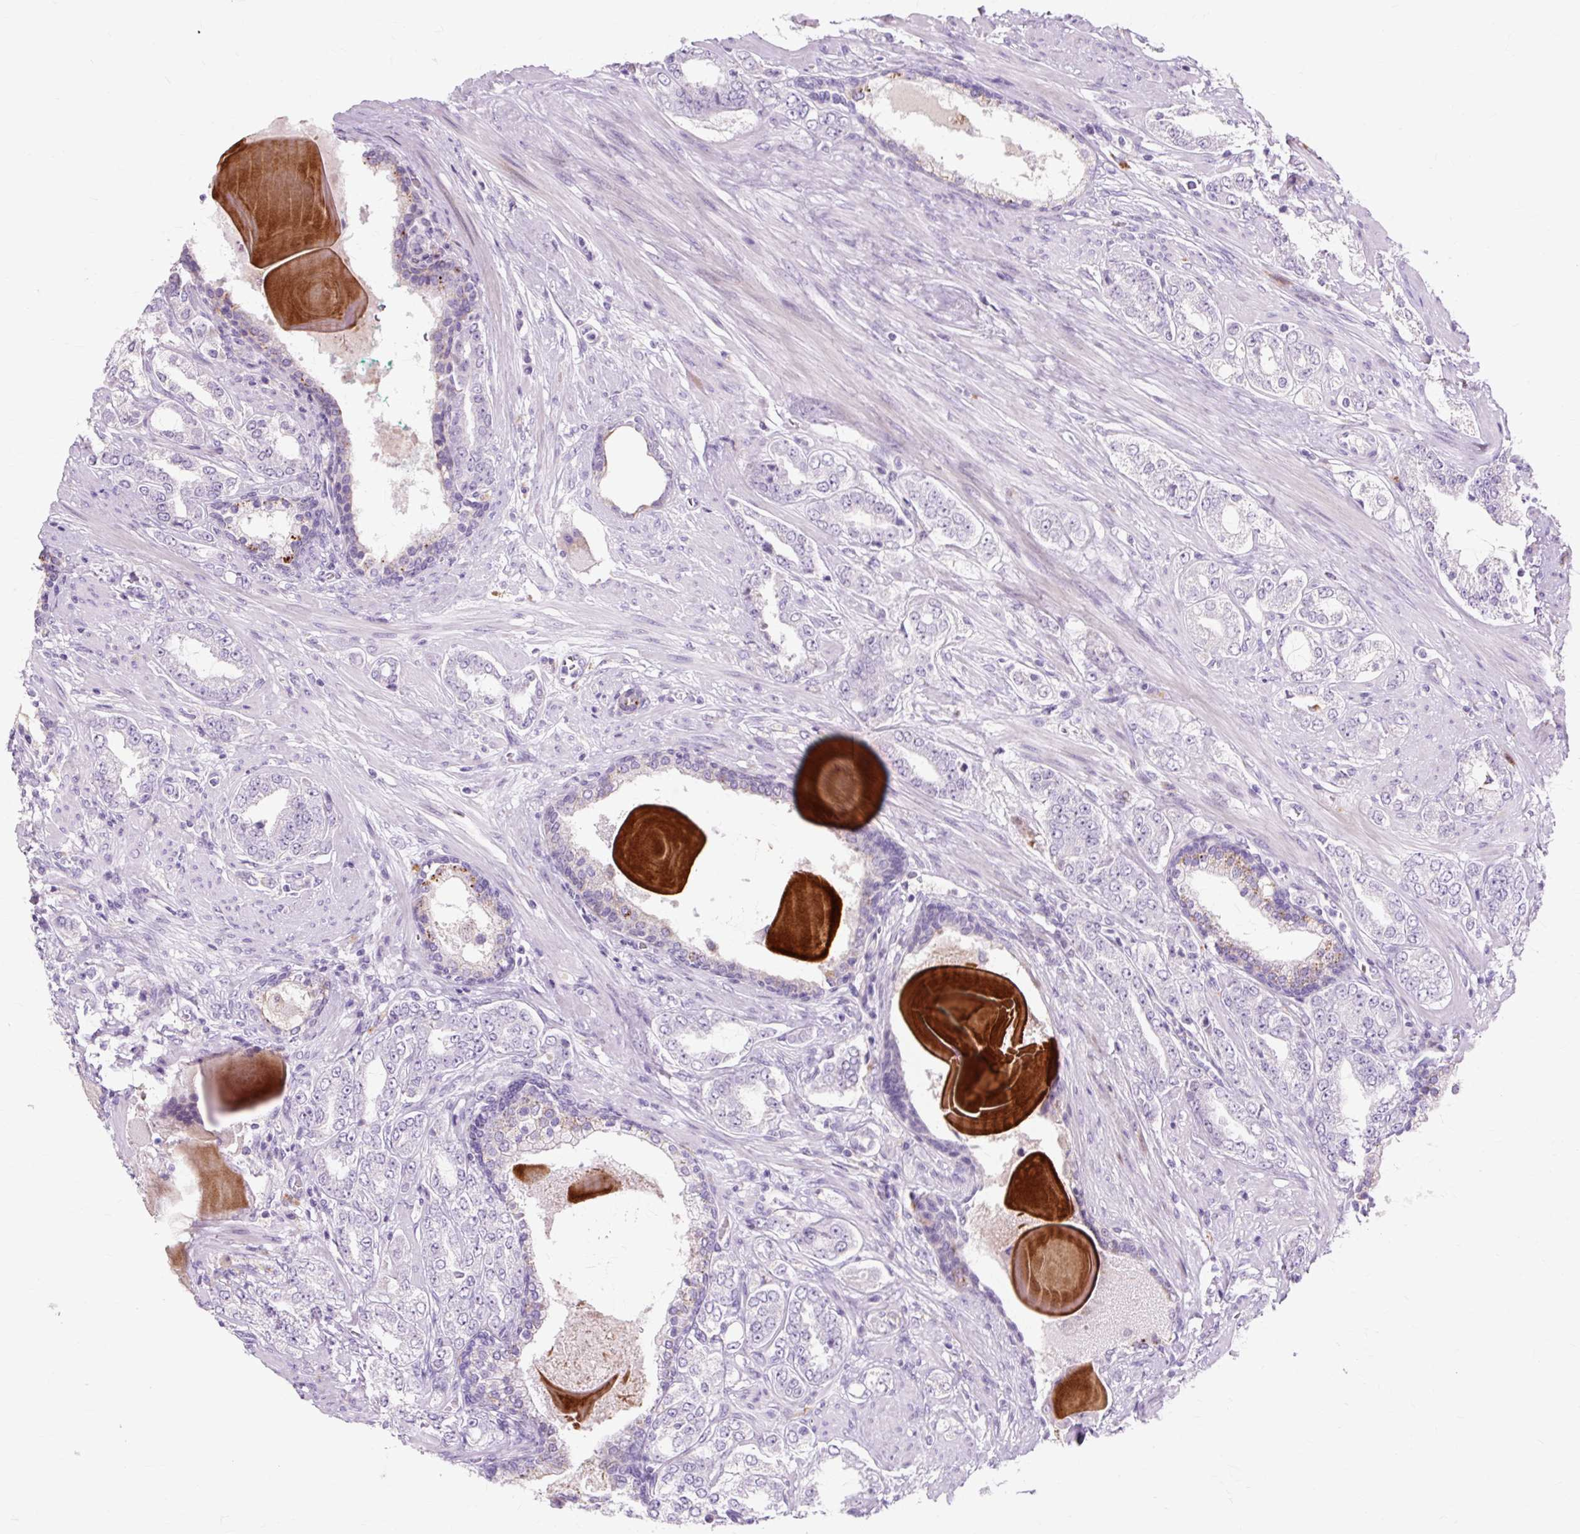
{"staining": {"intensity": "negative", "quantity": "none", "location": "none"}, "tissue": "prostate cancer", "cell_type": "Tumor cells", "image_type": "cancer", "snomed": [{"axis": "morphology", "description": "Adenocarcinoma, High grade"}, {"axis": "topography", "description": "Prostate"}], "caption": "DAB immunohistochemical staining of human adenocarcinoma (high-grade) (prostate) displays no significant positivity in tumor cells. (DAB (3,3'-diaminobenzidine) immunohistochemistry (IHC) with hematoxylin counter stain).", "gene": "IRX2", "patient": {"sex": "male", "age": 64}}